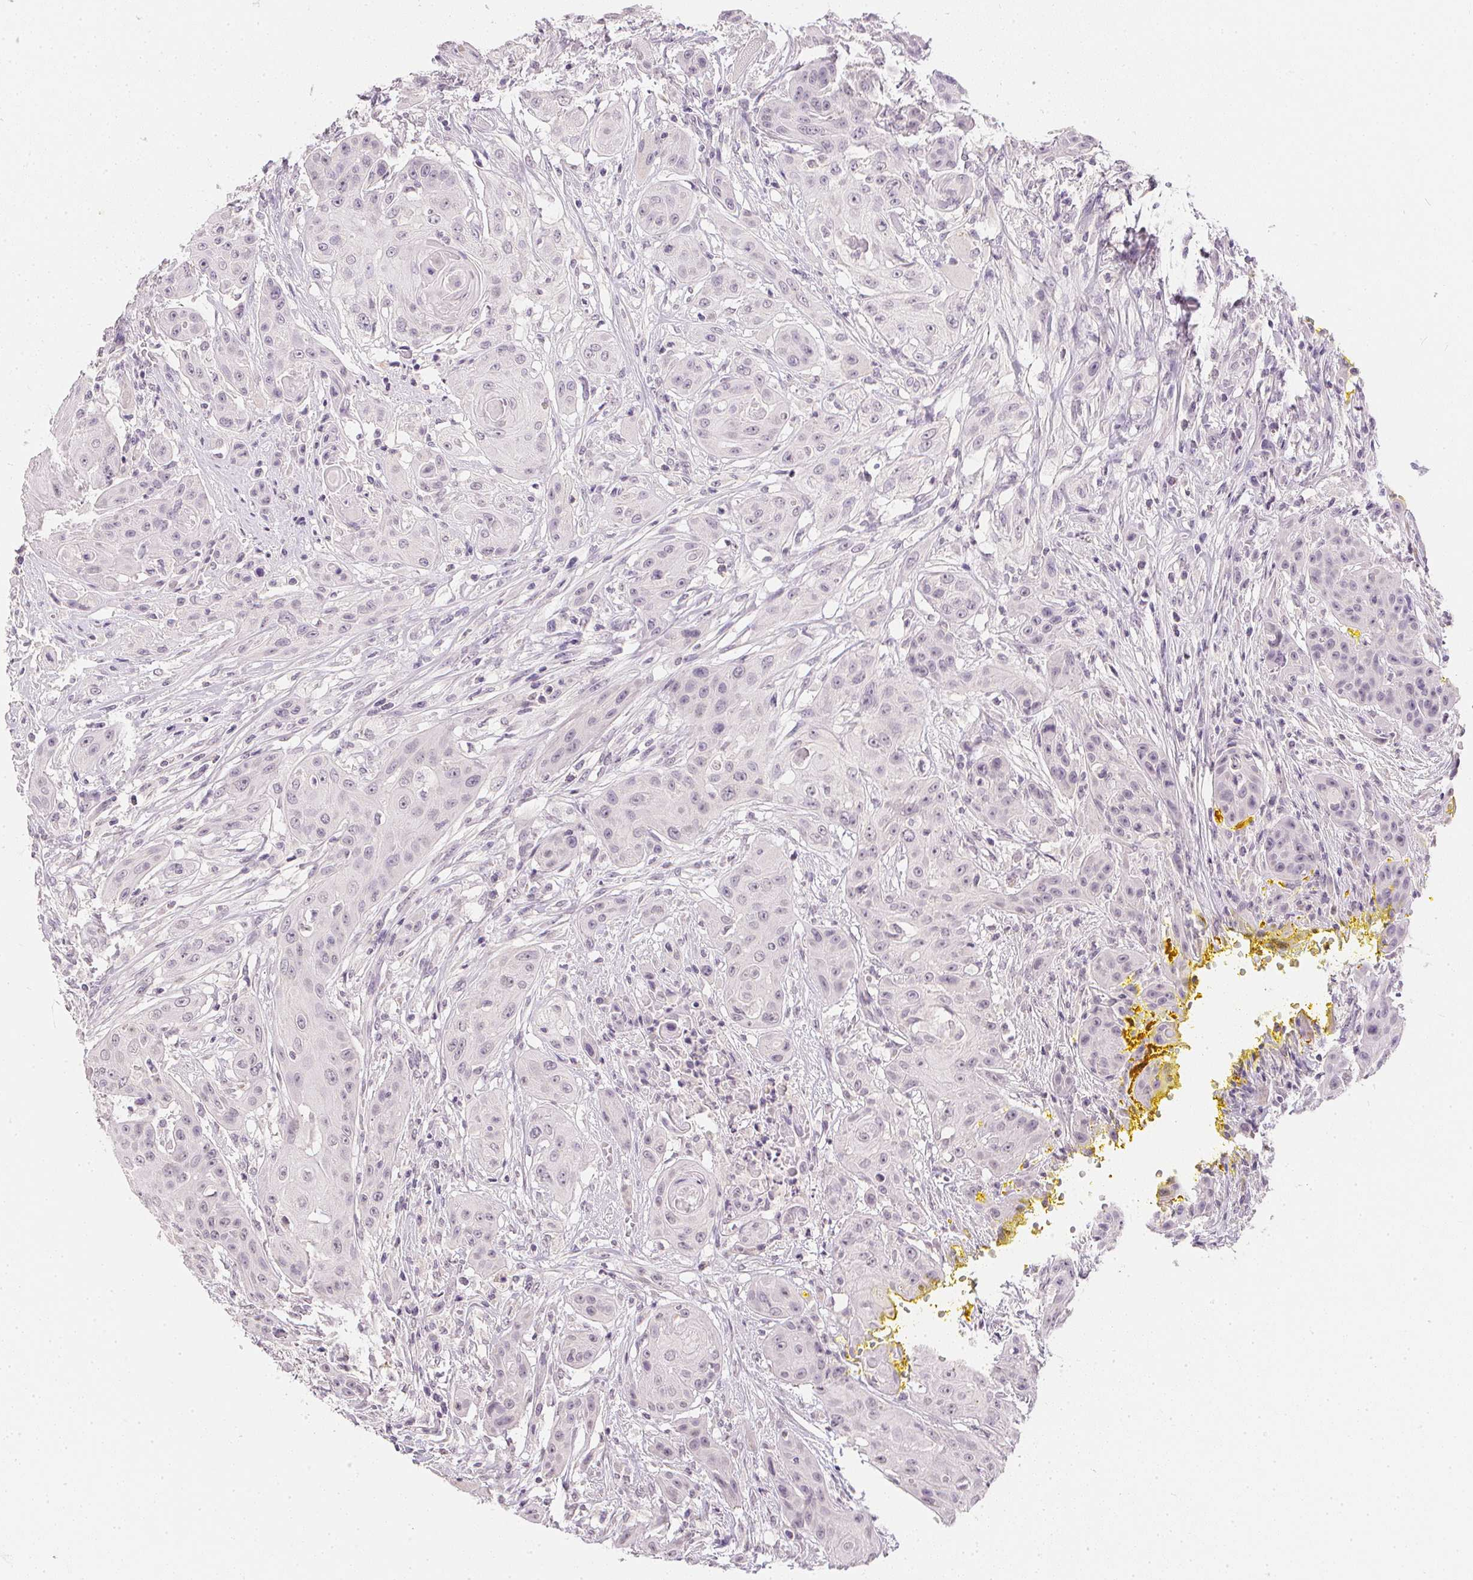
{"staining": {"intensity": "negative", "quantity": "none", "location": "none"}, "tissue": "head and neck cancer", "cell_type": "Tumor cells", "image_type": "cancer", "snomed": [{"axis": "morphology", "description": "Squamous cell carcinoma, NOS"}, {"axis": "topography", "description": "Oral tissue"}, {"axis": "topography", "description": "Head-Neck"}, {"axis": "topography", "description": "Neck, NOS"}], "caption": "IHC micrograph of head and neck squamous cell carcinoma stained for a protein (brown), which reveals no positivity in tumor cells.", "gene": "PPY", "patient": {"sex": "female", "age": 55}}